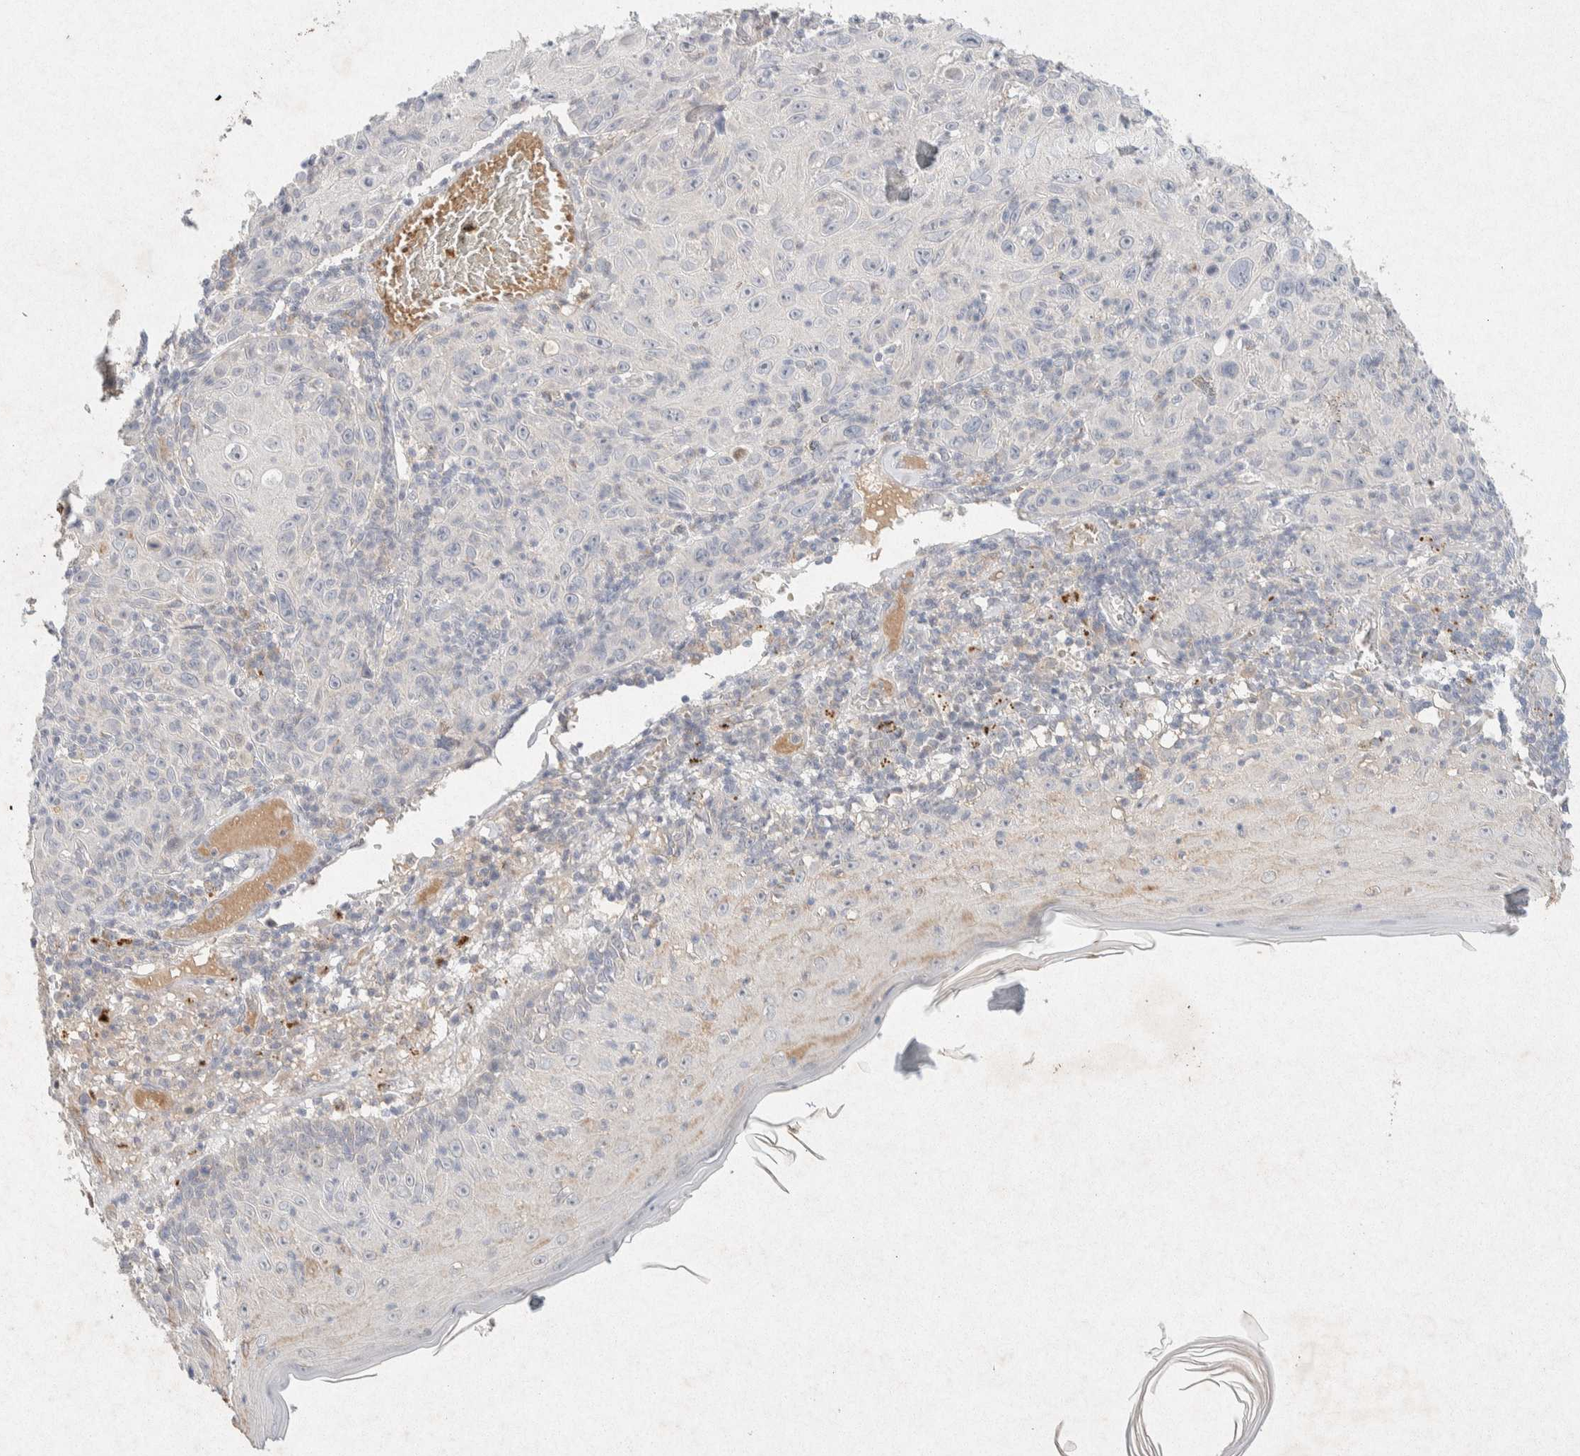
{"staining": {"intensity": "negative", "quantity": "none", "location": "none"}, "tissue": "skin cancer", "cell_type": "Tumor cells", "image_type": "cancer", "snomed": [{"axis": "morphology", "description": "Squamous cell carcinoma, NOS"}, {"axis": "topography", "description": "Skin"}], "caption": "The histopathology image demonstrates no significant positivity in tumor cells of skin squamous cell carcinoma.", "gene": "GNAI1", "patient": {"sex": "female", "age": 88}}